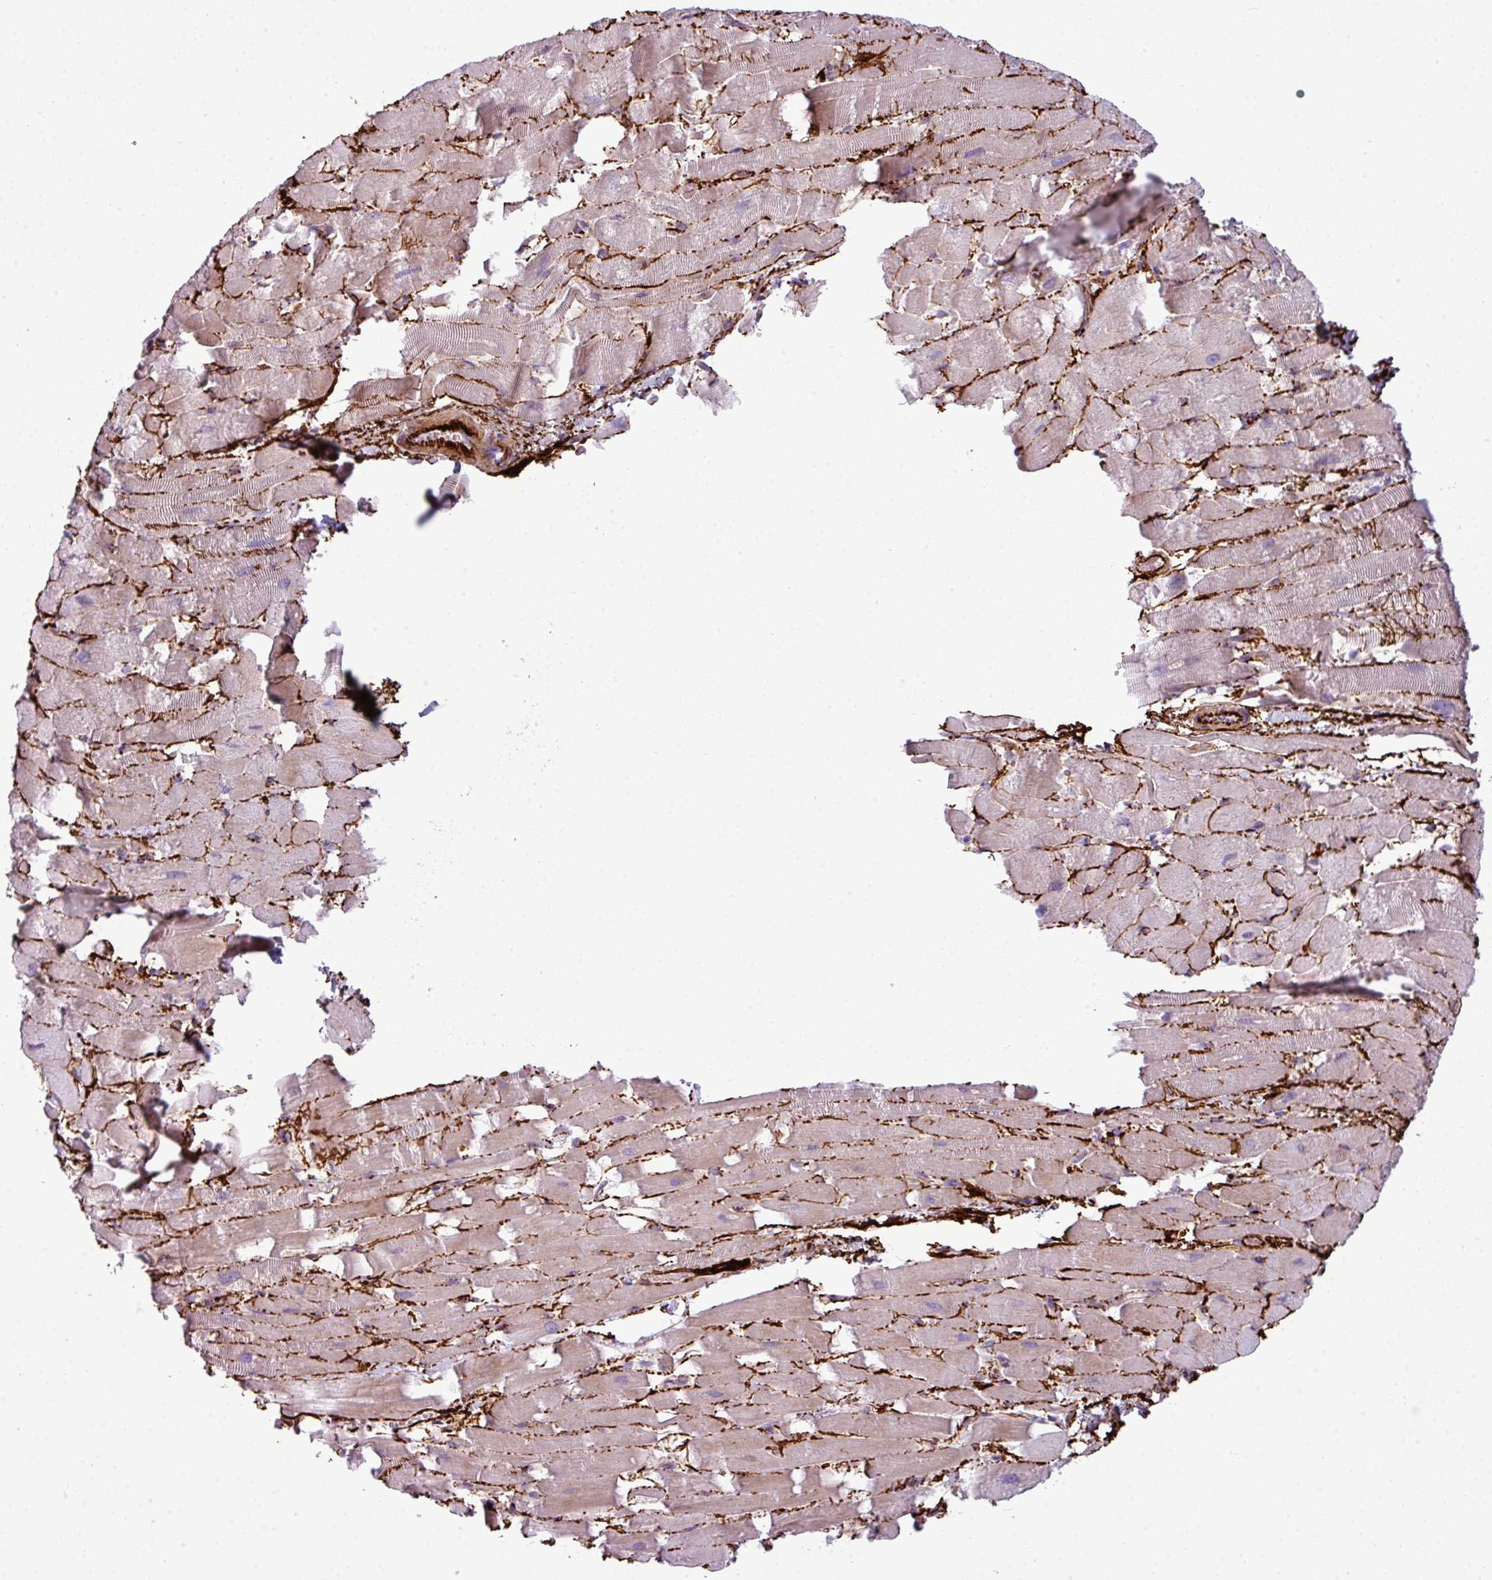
{"staining": {"intensity": "weak", "quantity": "25%-75%", "location": "cytoplasmic/membranous"}, "tissue": "heart muscle", "cell_type": "Cardiomyocytes", "image_type": "normal", "snomed": [{"axis": "morphology", "description": "Normal tissue, NOS"}, {"axis": "topography", "description": "Heart"}], "caption": "Protein staining of benign heart muscle demonstrates weak cytoplasmic/membranous staining in about 25%-75% of cardiomyocytes.", "gene": "COL8A1", "patient": {"sex": "male", "age": 37}}